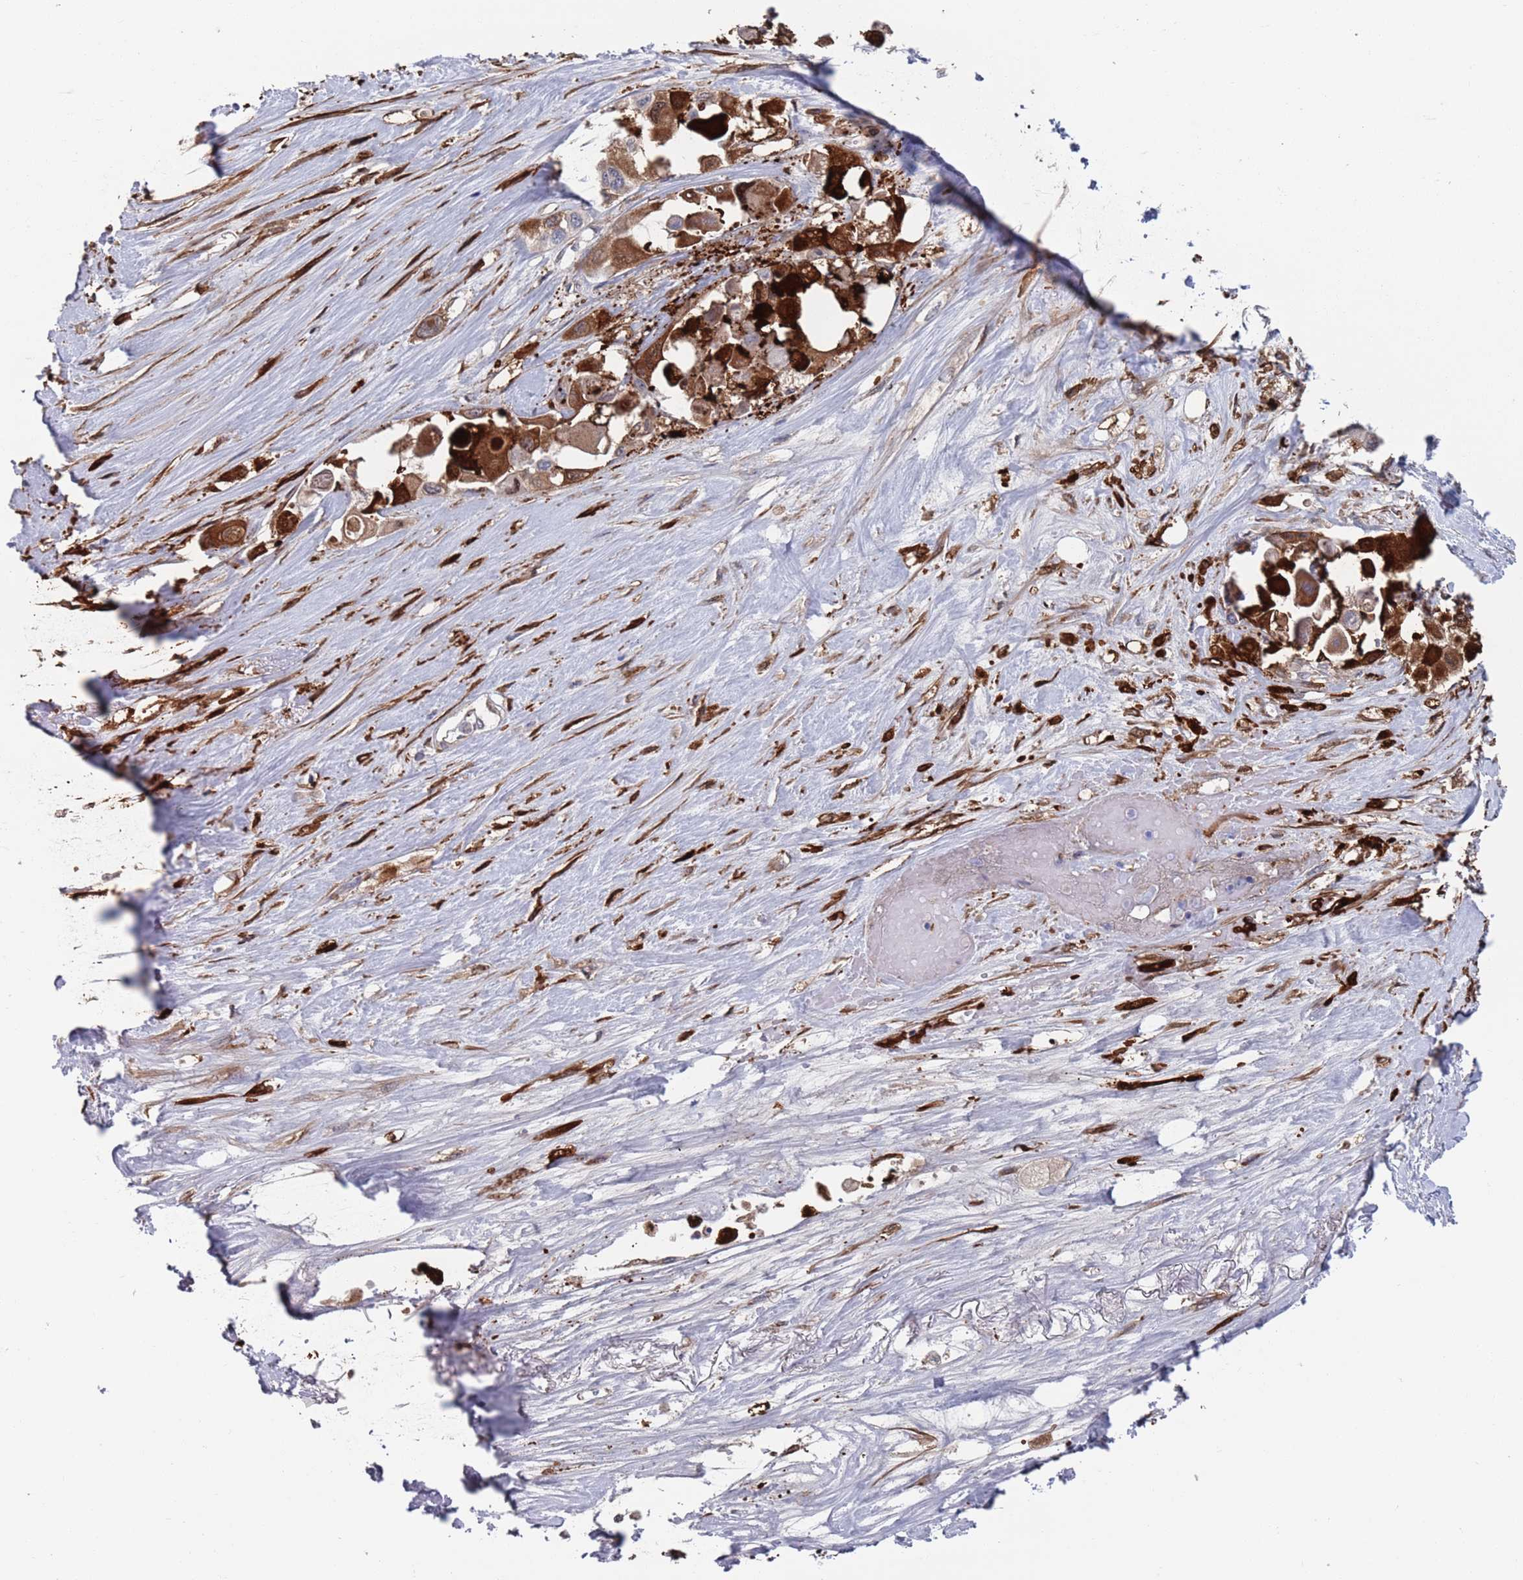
{"staining": {"intensity": "strong", "quantity": ">75%", "location": "cytoplasmic/membranous"}, "tissue": "pancreatic cancer", "cell_type": "Tumor cells", "image_type": "cancer", "snomed": [{"axis": "morphology", "description": "Adenocarcinoma, NOS"}, {"axis": "topography", "description": "Pancreas"}], "caption": "This is an image of IHC staining of adenocarcinoma (pancreatic), which shows strong expression in the cytoplasmic/membranous of tumor cells.", "gene": "DGKD", "patient": {"sex": "male", "age": 92}}